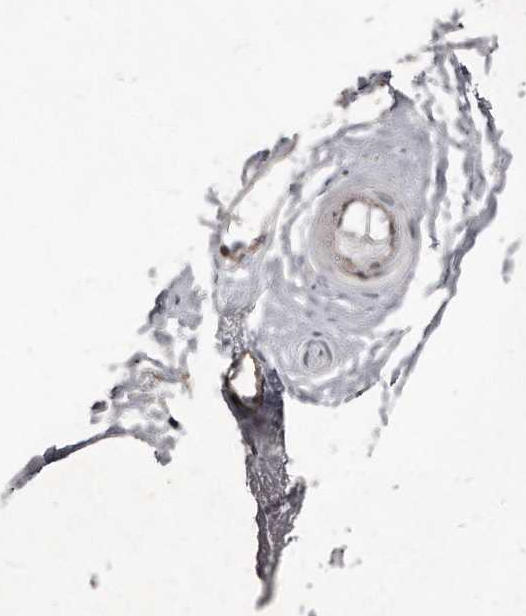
{"staining": {"intensity": "negative", "quantity": "none", "location": "none"}, "tissue": "adipose tissue", "cell_type": "Adipocytes", "image_type": "normal", "snomed": [{"axis": "morphology", "description": "Normal tissue, NOS"}, {"axis": "morphology", "description": "Basal cell carcinoma"}, {"axis": "topography", "description": "Skin"}], "caption": "Normal adipose tissue was stained to show a protein in brown. There is no significant staining in adipocytes. (DAB immunohistochemistry visualized using brightfield microscopy, high magnification).", "gene": "GCH1", "patient": {"sex": "female", "age": 89}}